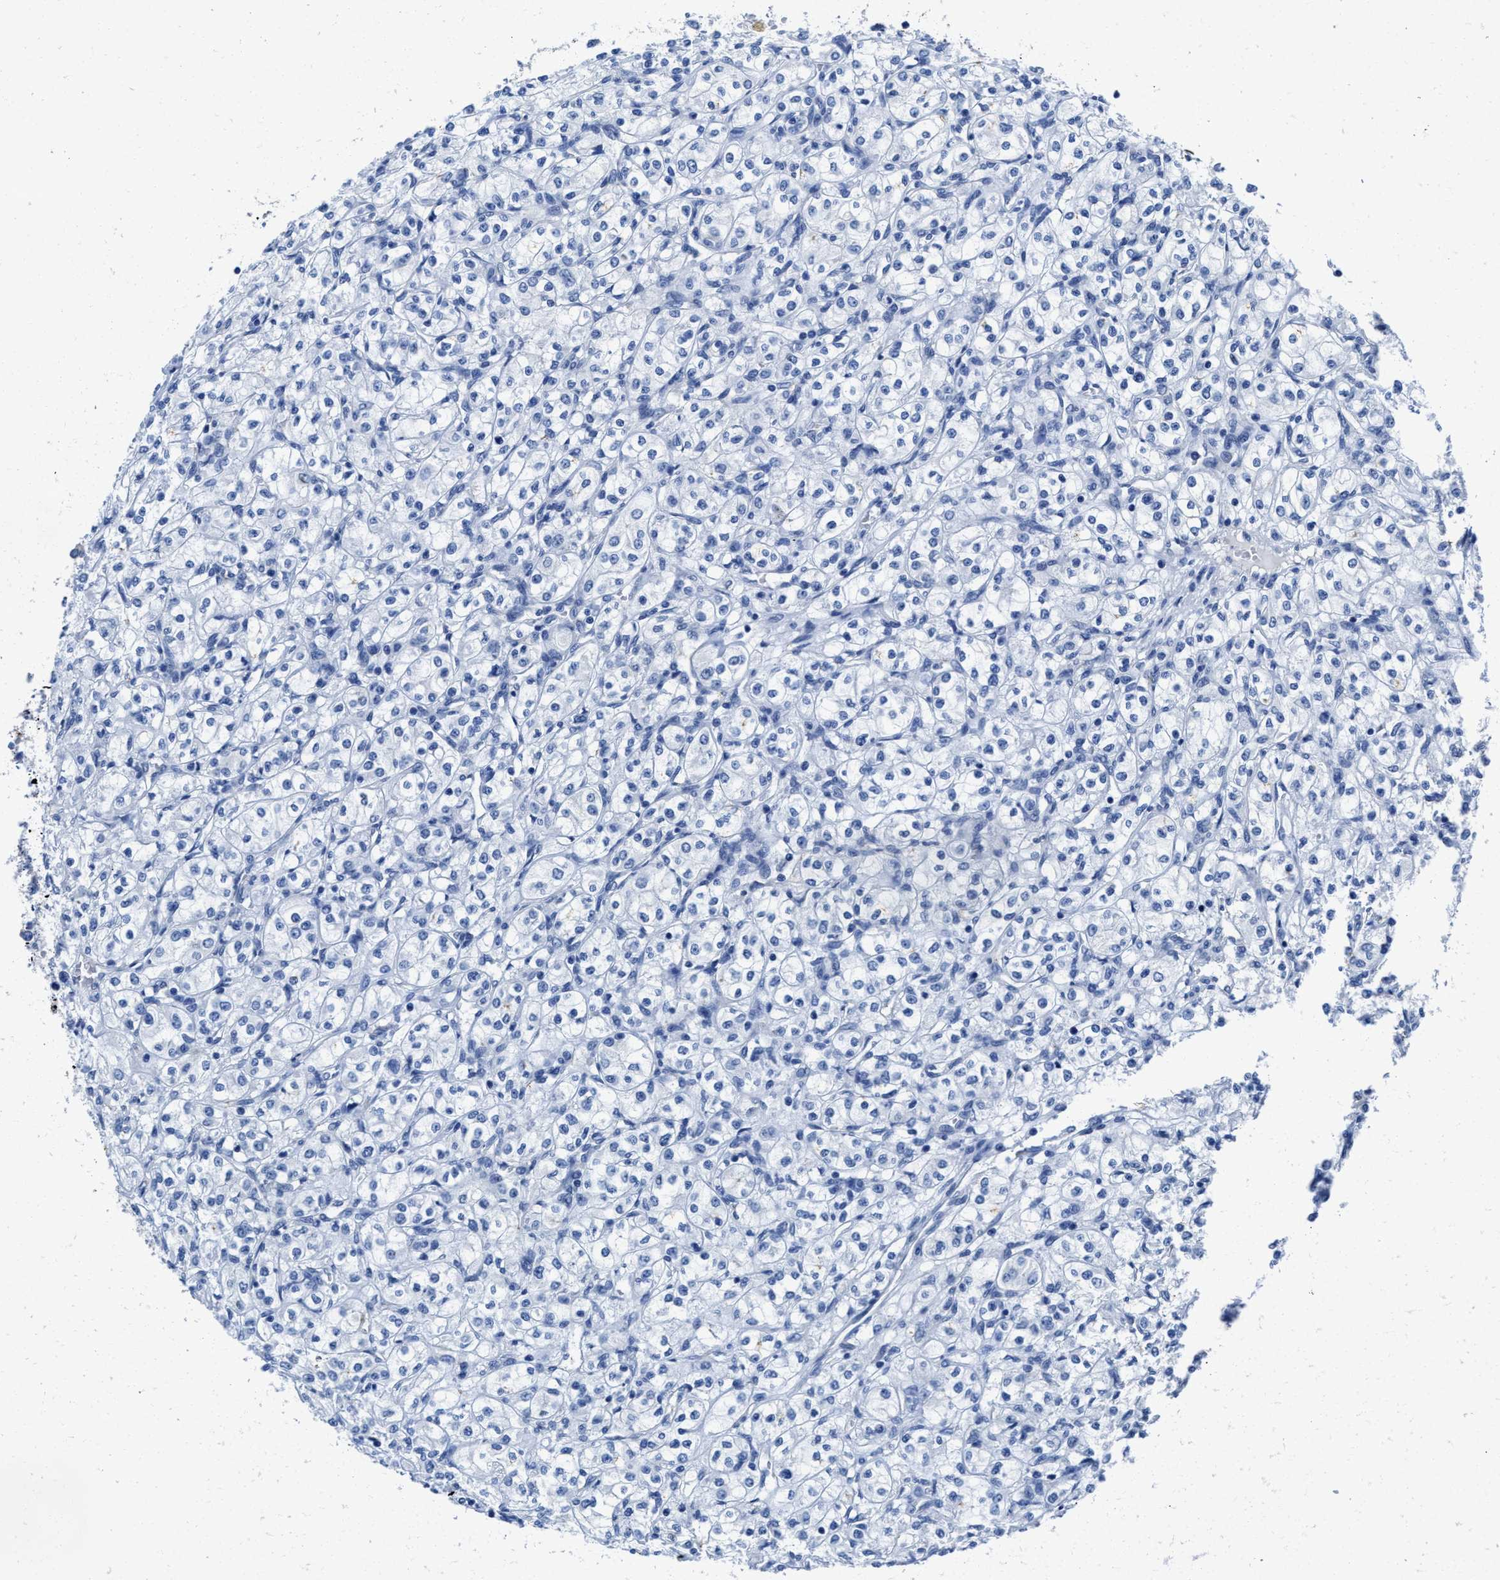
{"staining": {"intensity": "negative", "quantity": "none", "location": "none"}, "tissue": "renal cancer", "cell_type": "Tumor cells", "image_type": "cancer", "snomed": [{"axis": "morphology", "description": "Adenocarcinoma, NOS"}, {"axis": "topography", "description": "Kidney"}], "caption": "The IHC photomicrograph has no significant expression in tumor cells of adenocarcinoma (renal) tissue. (Brightfield microscopy of DAB IHC at high magnification).", "gene": "HOOK1", "patient": {"sex": "male", "age": 77}}